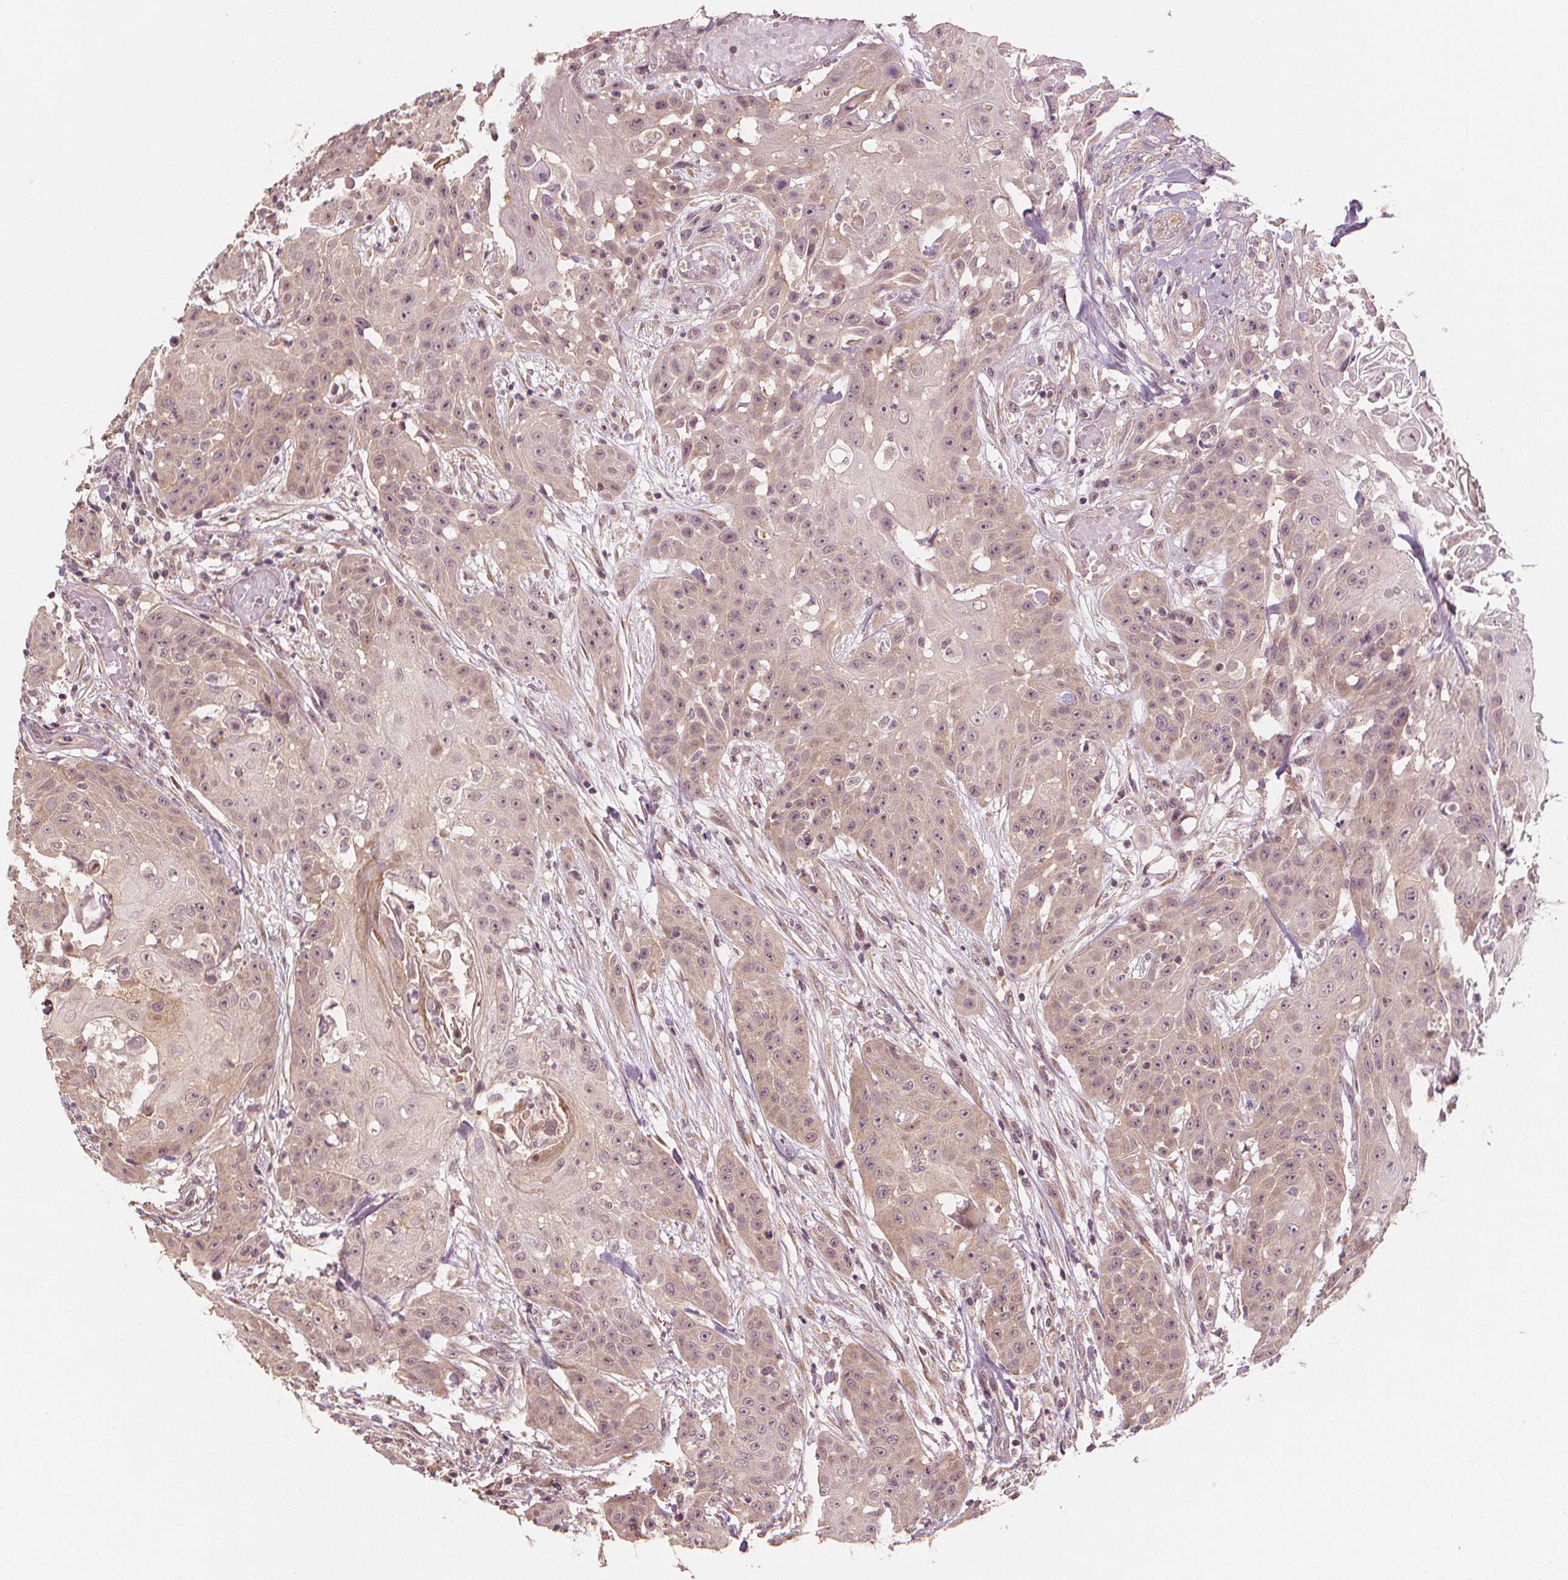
{"staining": {"intensity": "weak", "quantity": "25%-75%", "location": "nuclear"}, "tissue": "head and neck cancer", "cell_type": "Tumor cells", "image_type": "cancer", "snomed": [{"axis": "morphology", "description": "Squamous cell carcinoma, NOS"}, {"axis": "topography", "description": "Oral tissue"}, {"axis": "topography", "description": "Head-Neck"}], "caption": "Protein staining of head and neck cancer tissue reveals weak nuclear staining in about 25%-75% of tumor cells.", "gene": "CLBA1", "patient": {"sex": "female", "age": 55}}